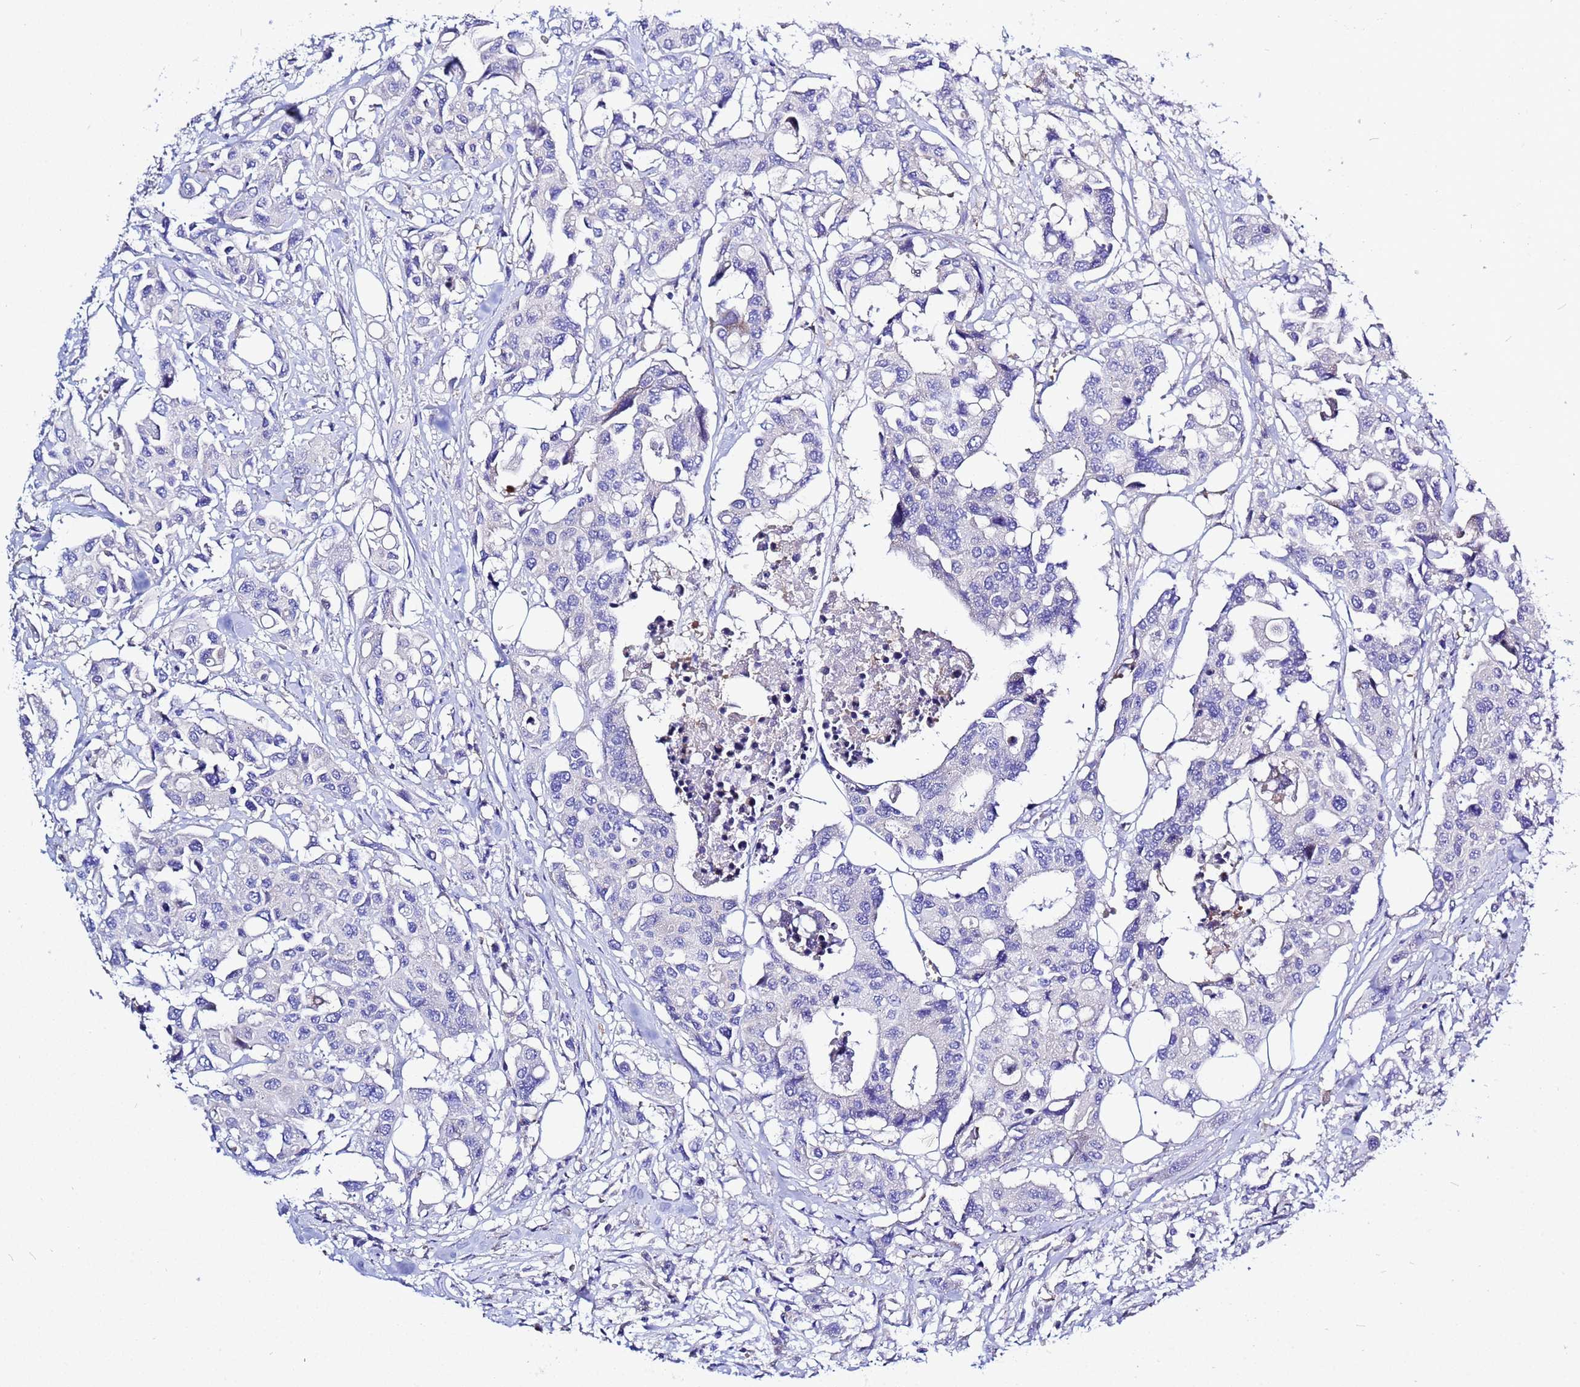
{"staining": {"intensity": "negative", "quantity": "none", "location": "none"}, "tissue": "colorectal cancer", "cell_type": "Tumor cells", "image_type": "cancer", "snomed": [{"axis": "morphology", "description": "Adenocarcinoma, NOS"}, {"axis": "topography", "description": "Colon"}], "caption": "Tumor cells are negative for protein expression in human colorectal adenocarcinoma.", "gene": "USP18", "patient": {"sex": "male", "age": 77}}